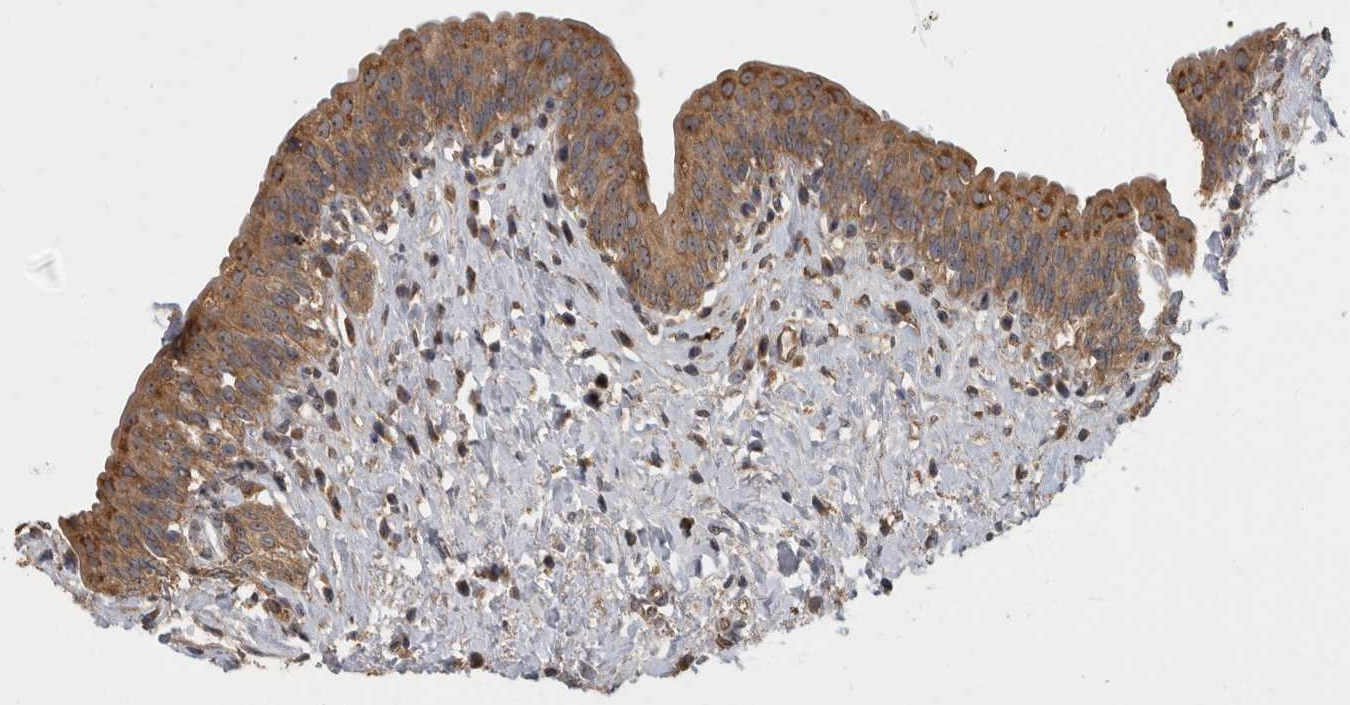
{"staining": {"intensity": "moderate", "quantity": ">75%", "location": "cytoplasmic/membranous"}, "tissue": "urinary bladder", "cell_type": "Urothelial cells", "image_type": "normal", "snomed": [{"axis": "morphology", "description": "Normal tissue, NOS"}, {"axis": "topography", "description": "Urinary bladder"}], "caption": "High-power microscopy captured an immunohistochemistry (IHC) micrograph of normal urinary bladder, revealing moderate cytoplasmic/membranous expression in about >75% of urothelial cells. The staining is performed using DAB (3,3'-diaminobenzidine) brown chromogen to label protein expression. The nuclei are counter-stained blue using hematoxylin.", "gene": "ATXN2", "patient": {"sex": "male", "age": 83}}